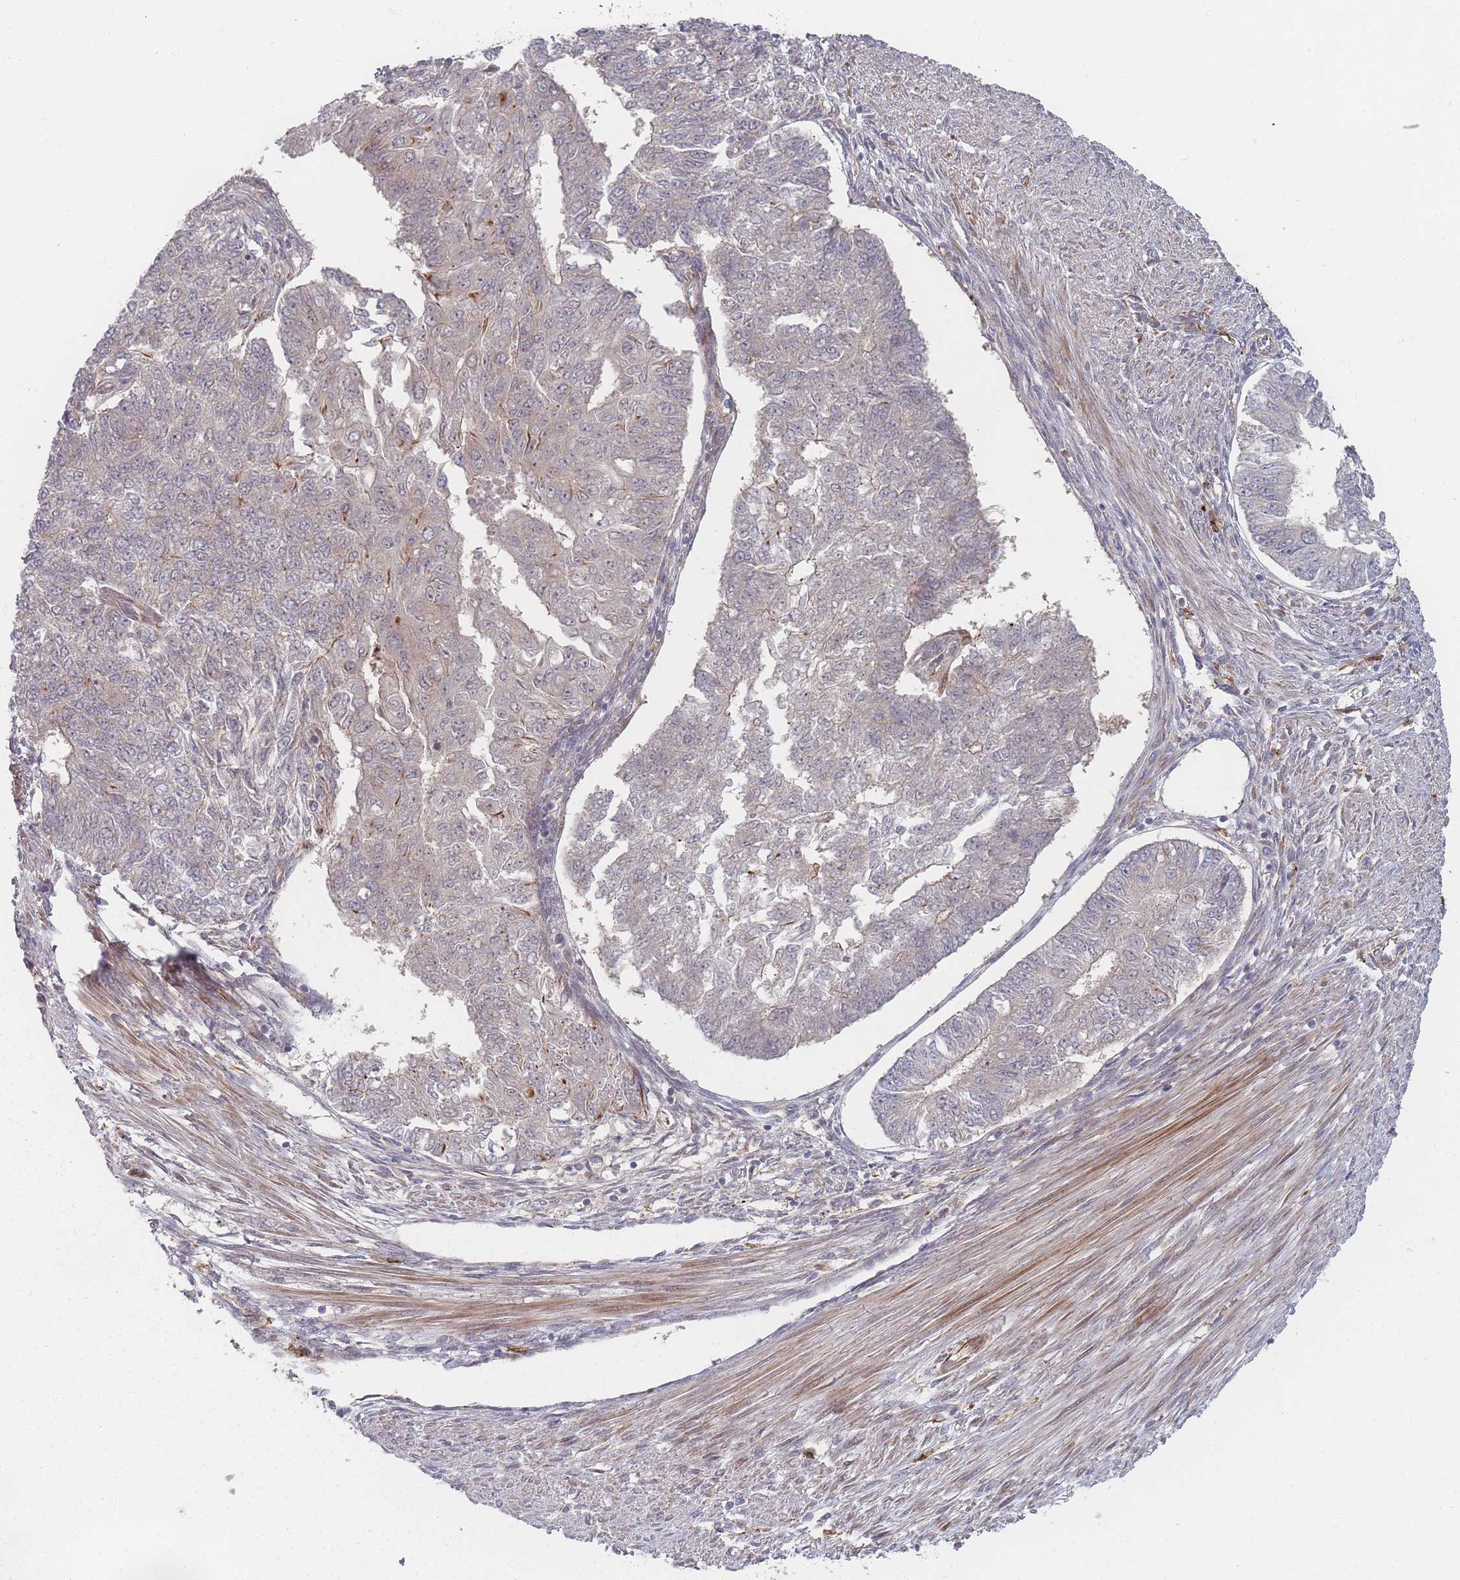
{"staining": {"intensity": "negative", "quantity": "none", "location": "none"}, "tissue": "endometrial cancer", "cell_type": "Tumor cells", "image_type": "cancer", "snomed": [{"axis": "morphology", "description": "Adenocarcinoma, NOS"}, {"axis": "topography", "description": "Endometrium"}], "caption": "A high-resolution photomicrograph shows IHC staining of endometrial adenocarcinoma, which demonstrates no significant staining in tumor cells. The staining is performed using DAB brown chromogen with nuclei counter-stained in using hematoxylin.", "gene": "EEF1AKMT2", "patient": {"sex": "female", "age": 32}}